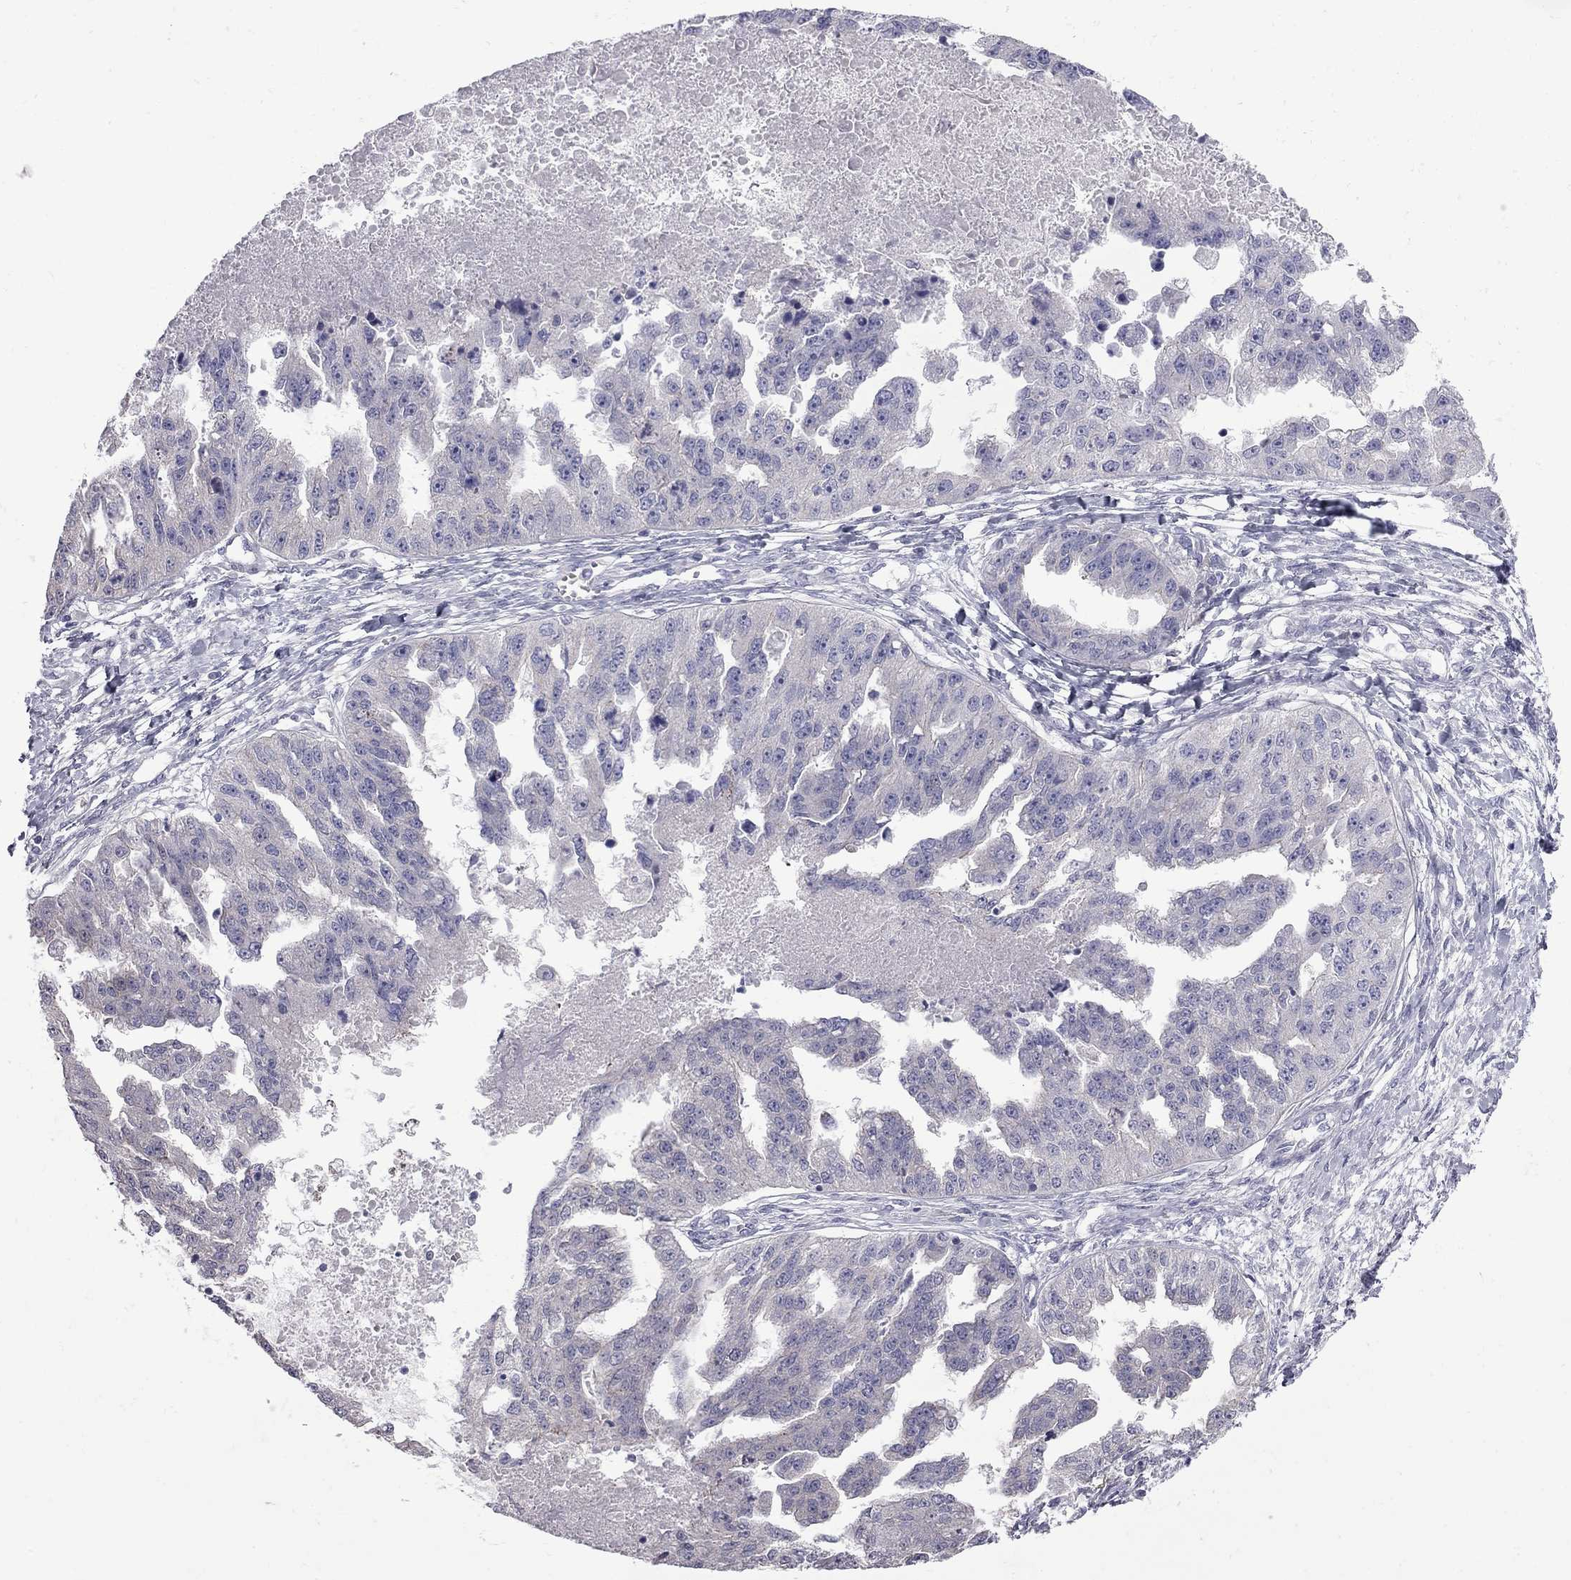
{"staining": {"intensity": "negative", "quantity": "none", "location": "none"}, "tissue": "ovarian cancer", "cell_type": "Tumor cells", "image_type": "cancer", "snomed": [{"axis": "morphology", "description": "Cystadenocarcinoma, serous, NOS"}, {"axis": "topography", "description": "Ovary"}], "caption": "Immunohistochemistry photomicrograph of serous cystadenocarcinoma (ovarian) stained for a protein (brown), which reveals no staining in tumor cells.", "gene": "NRARP", "patient": {"sex": "female", "age": 58}}